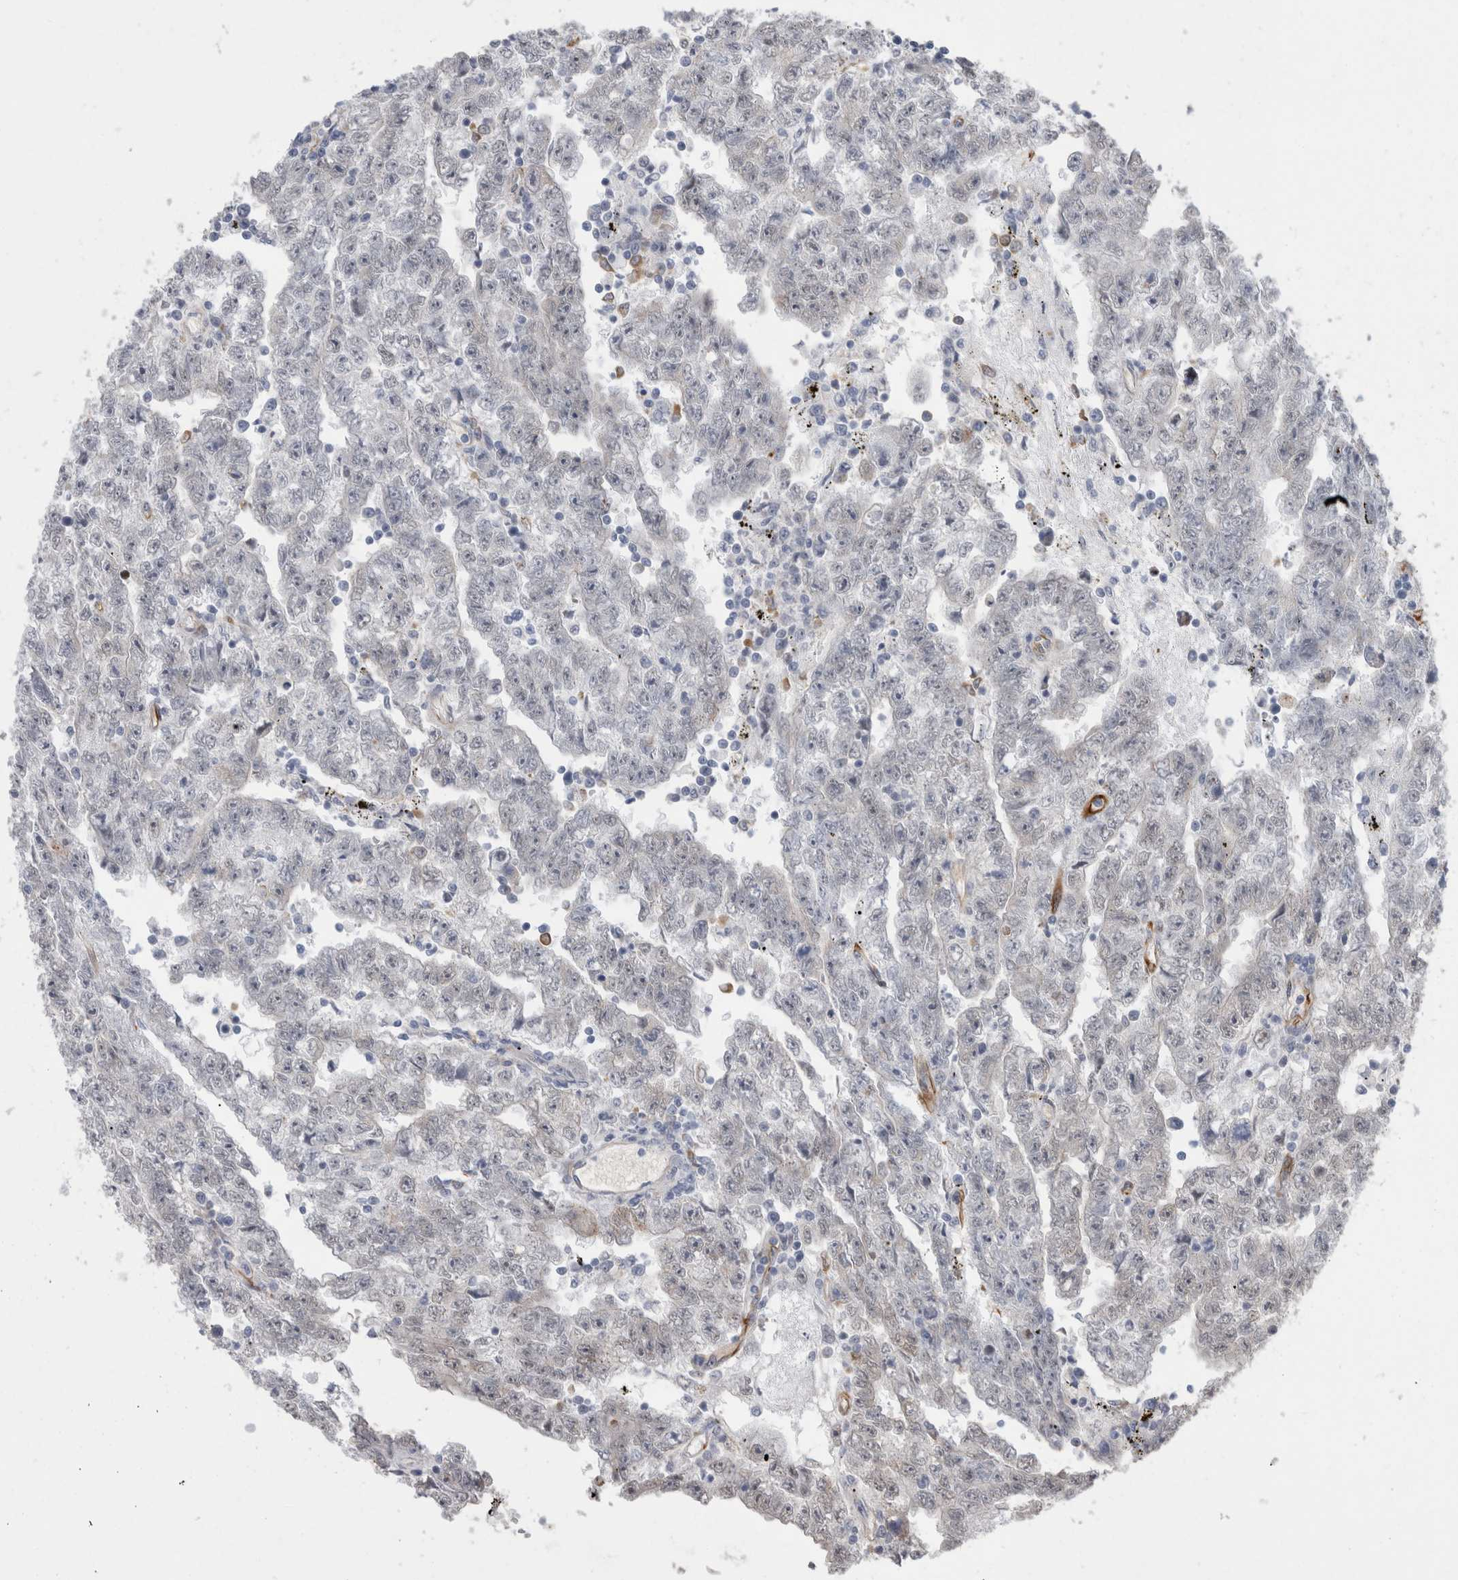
{"staining": {"intensity": "negative", "quantity": "none", "location": "none"}, "tissue": "testis cancer", "cell_type": "Tumor cells", "image_type": "cancer", "snomed": [{"axis": "morphology", "description": "Carcinoma, Embryonal, NOS"}, {"axis": "topography", "description": "Testis"}], "caption": "DAB immunohistochemical staining of testis cancer (embryonal carcinoma) shows no significant staining in tumor cells.", "gene": "FAM83H", "patient": {"sex": "male", "age": 25}}